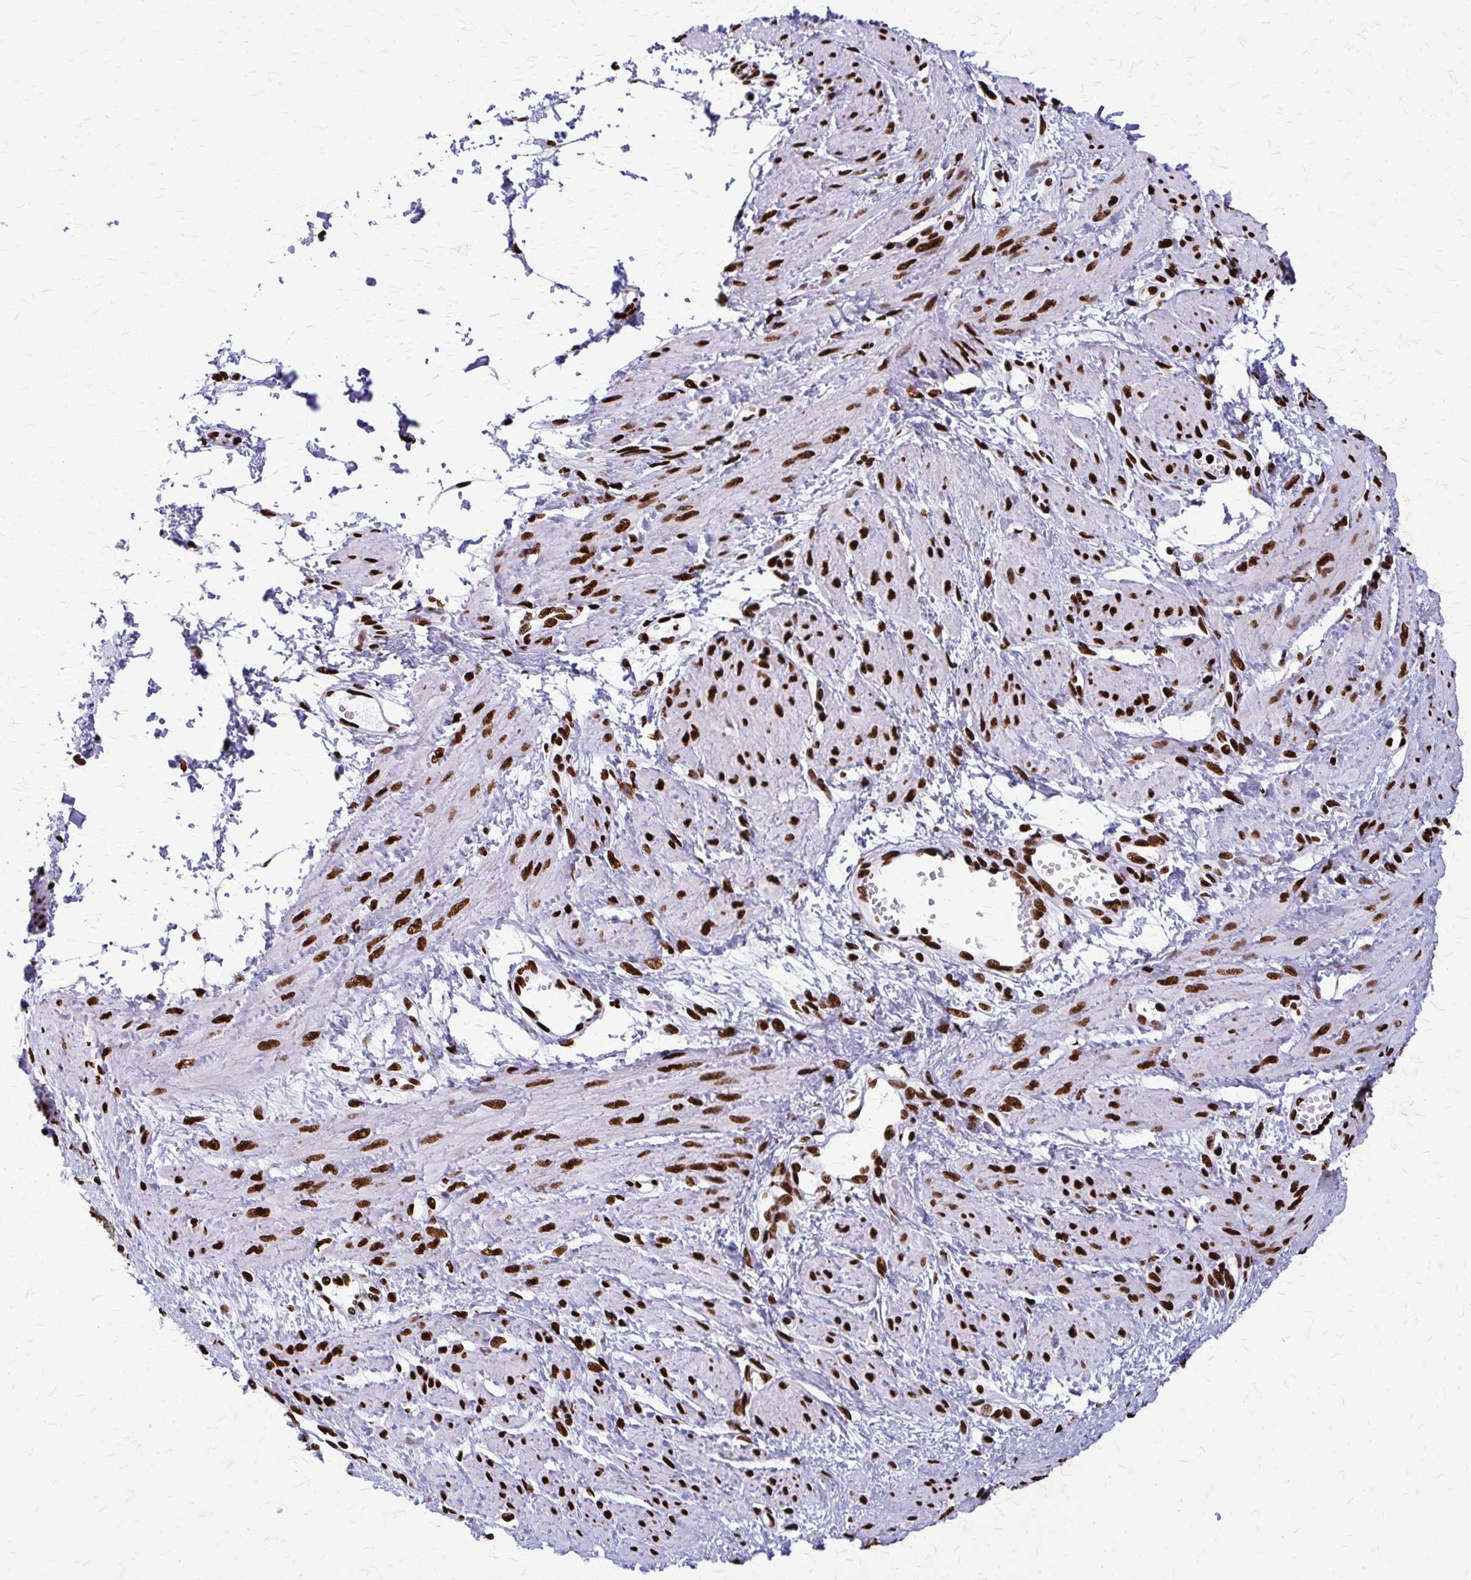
{"staining": {"intensity": "strong", "quantity": ">75%", "location": "nuclear"}, "tissue": "smooth muscle", "cell_type": "Smooth muscle cells", "image_type": "normal", "snomed": [{"axis": "morphology", "description": "Normal tissue, NOS"}, {"axis": "topography", "description": "Smooth muscle"}, {"axis": "topography", "description": "Uterus"}], "caption": "Strong nuclear positivity for a protein is seen in about >75% of smooth muscle cells of benign smooth muscle using IHC.", "gene": "SFPQ", "patient": {"sex": "female", "age": 39}}